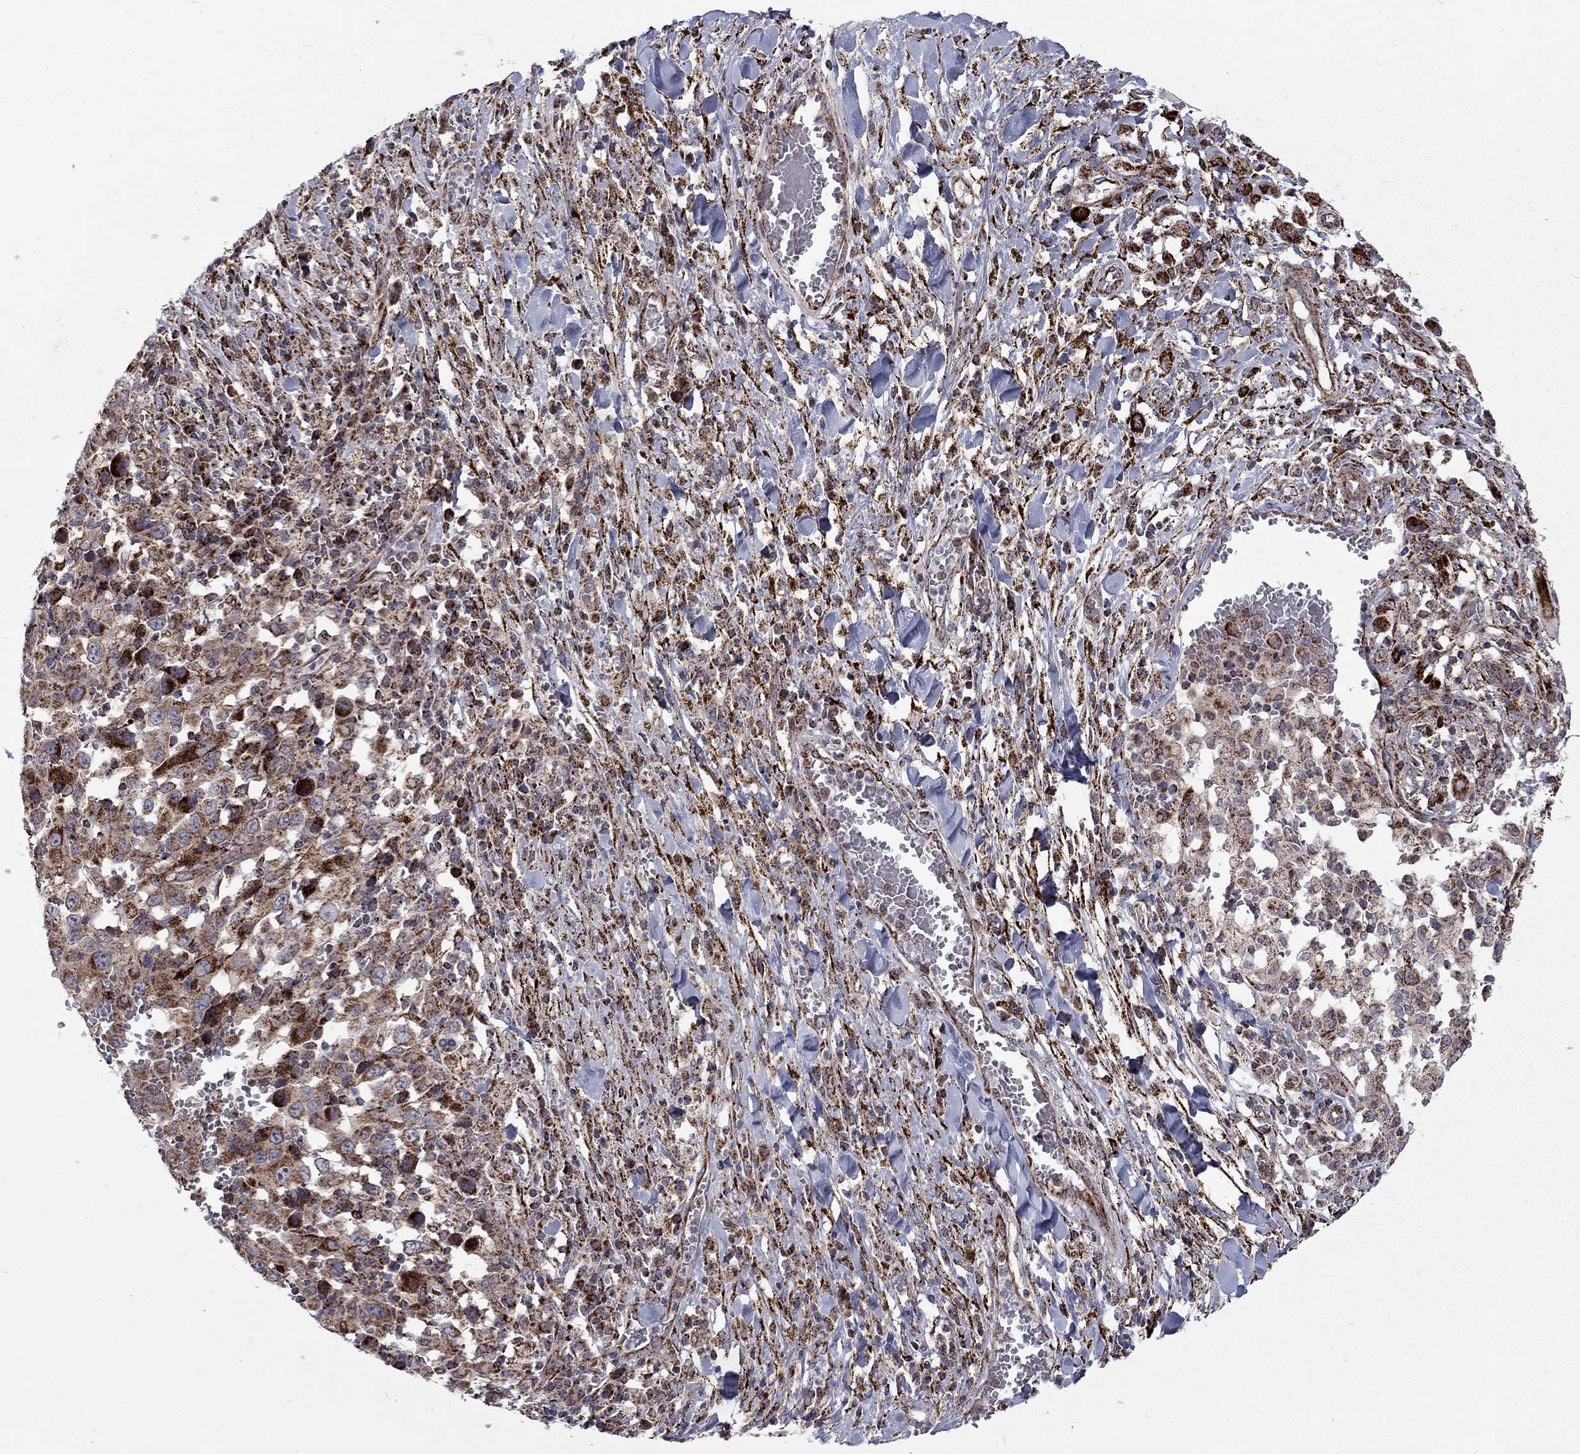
{"staining": {"intensity": "strong", "quantity": "25%-75%", "location": "cytoplasmic/membranous"}, "tissue": "melanoma", "cell_type": "Tumor cells", "image_type": "cancer", "snomed": [{"axis": "morphology", "description": "Malignant melanoma, NOS"}, {"axis": "topography", "description": "Skin"}], "caption": "Protein analysis of malignant melanoma tissue displays strong cytoplasmic/membranous staining in about 25%-75% of tumor cells.", "gene": "ALDH1B1", "patient": {"sex": "female", "age": 91}}